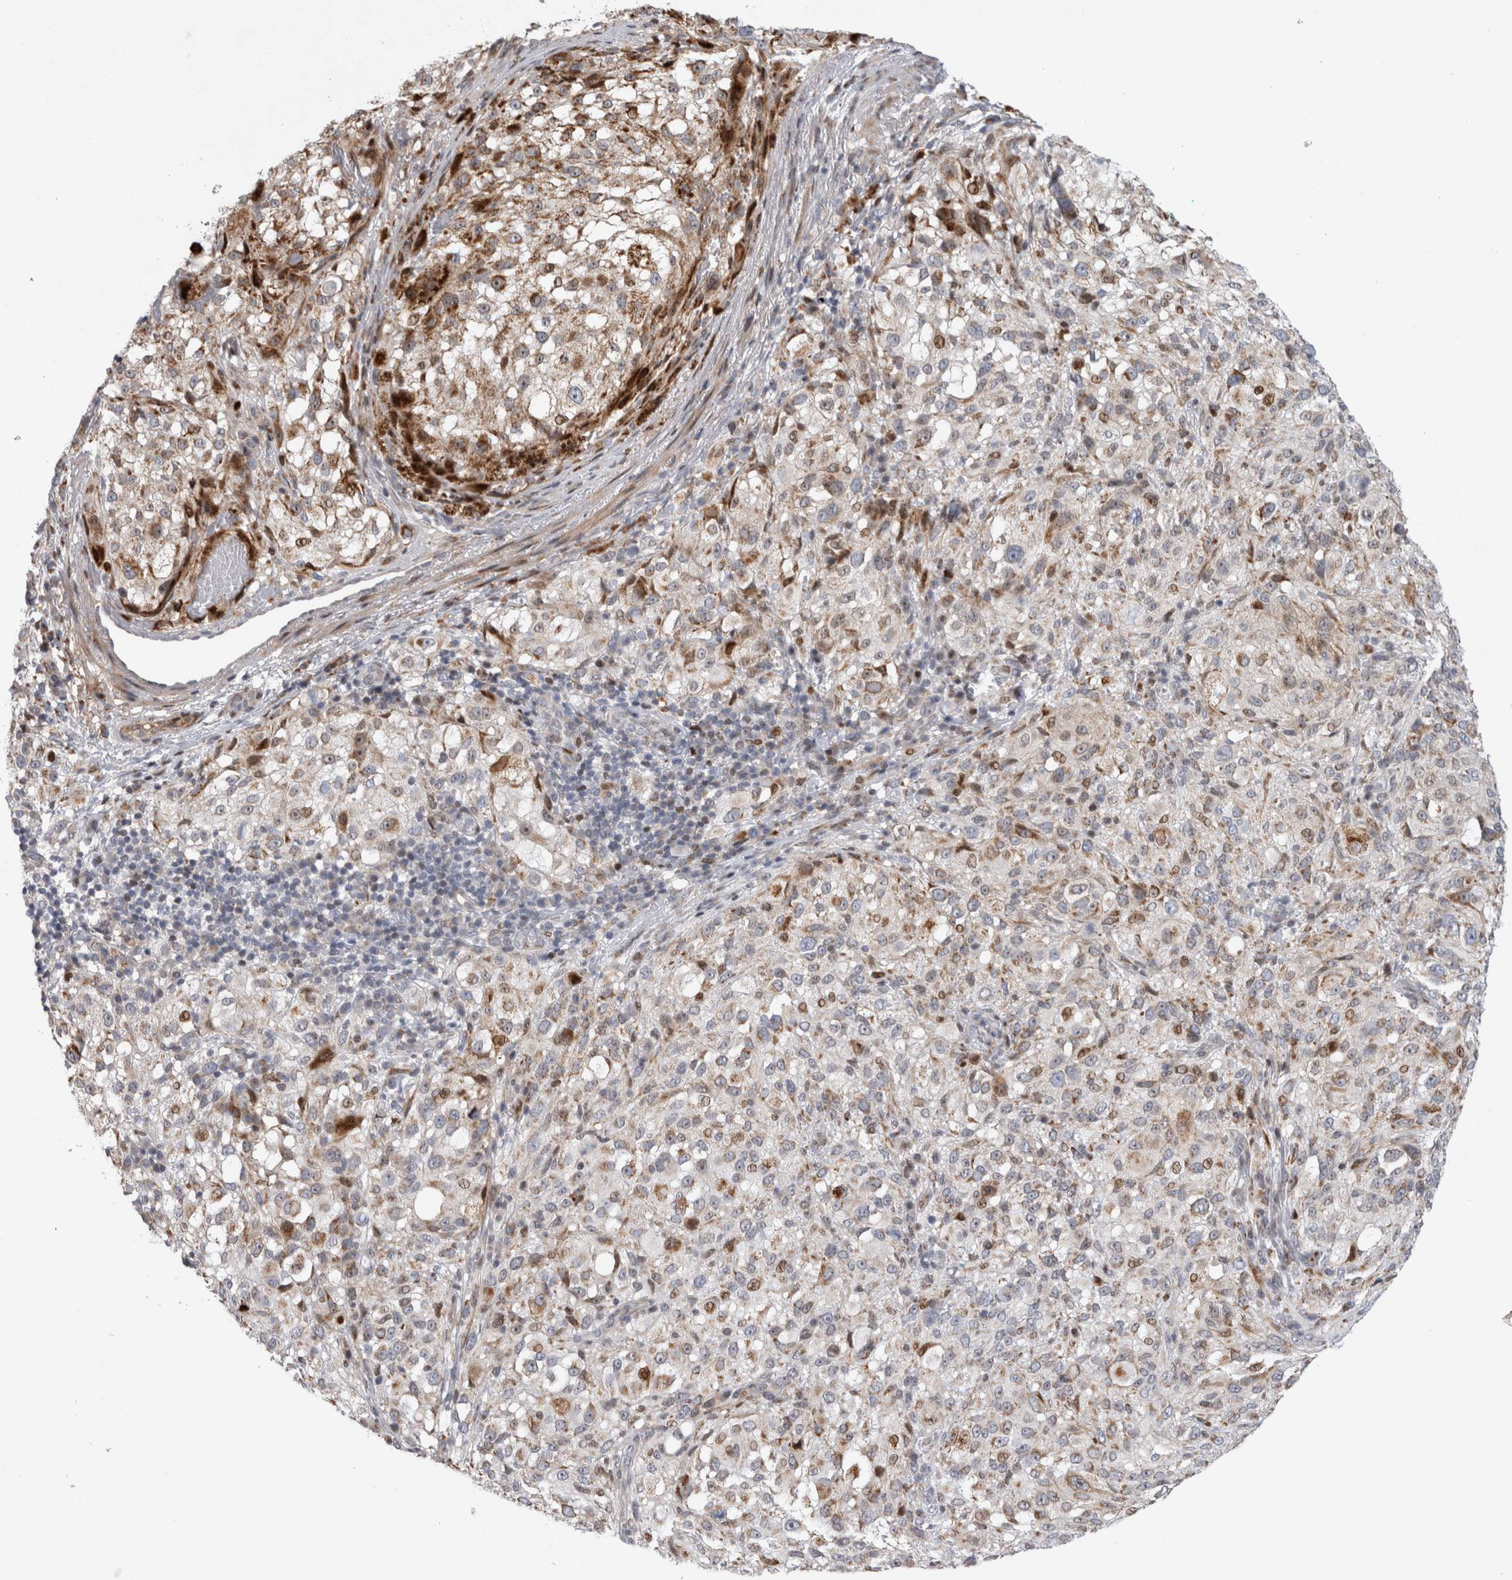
{"staining": {"intensity": "weak", "quantity": "<25%", "location": "cytoplasmic/membranous,nuclear"}, "tissue": "melanoma", "cell_type": "Tumor cells", "image_type": "cancer", "snomed": [{"axis": "morphology", "description": "Necrosis, NOS"}, {"axis": "morphology", "description": "Malignant melanoma, NOS"}, {"axis": "topography", "description": "Skin"}], "caption": "Tumor cells are negative for protein expression in human melanoma.", "gene": "RBM48", "patient": {"sex": "female", "age": 87}}